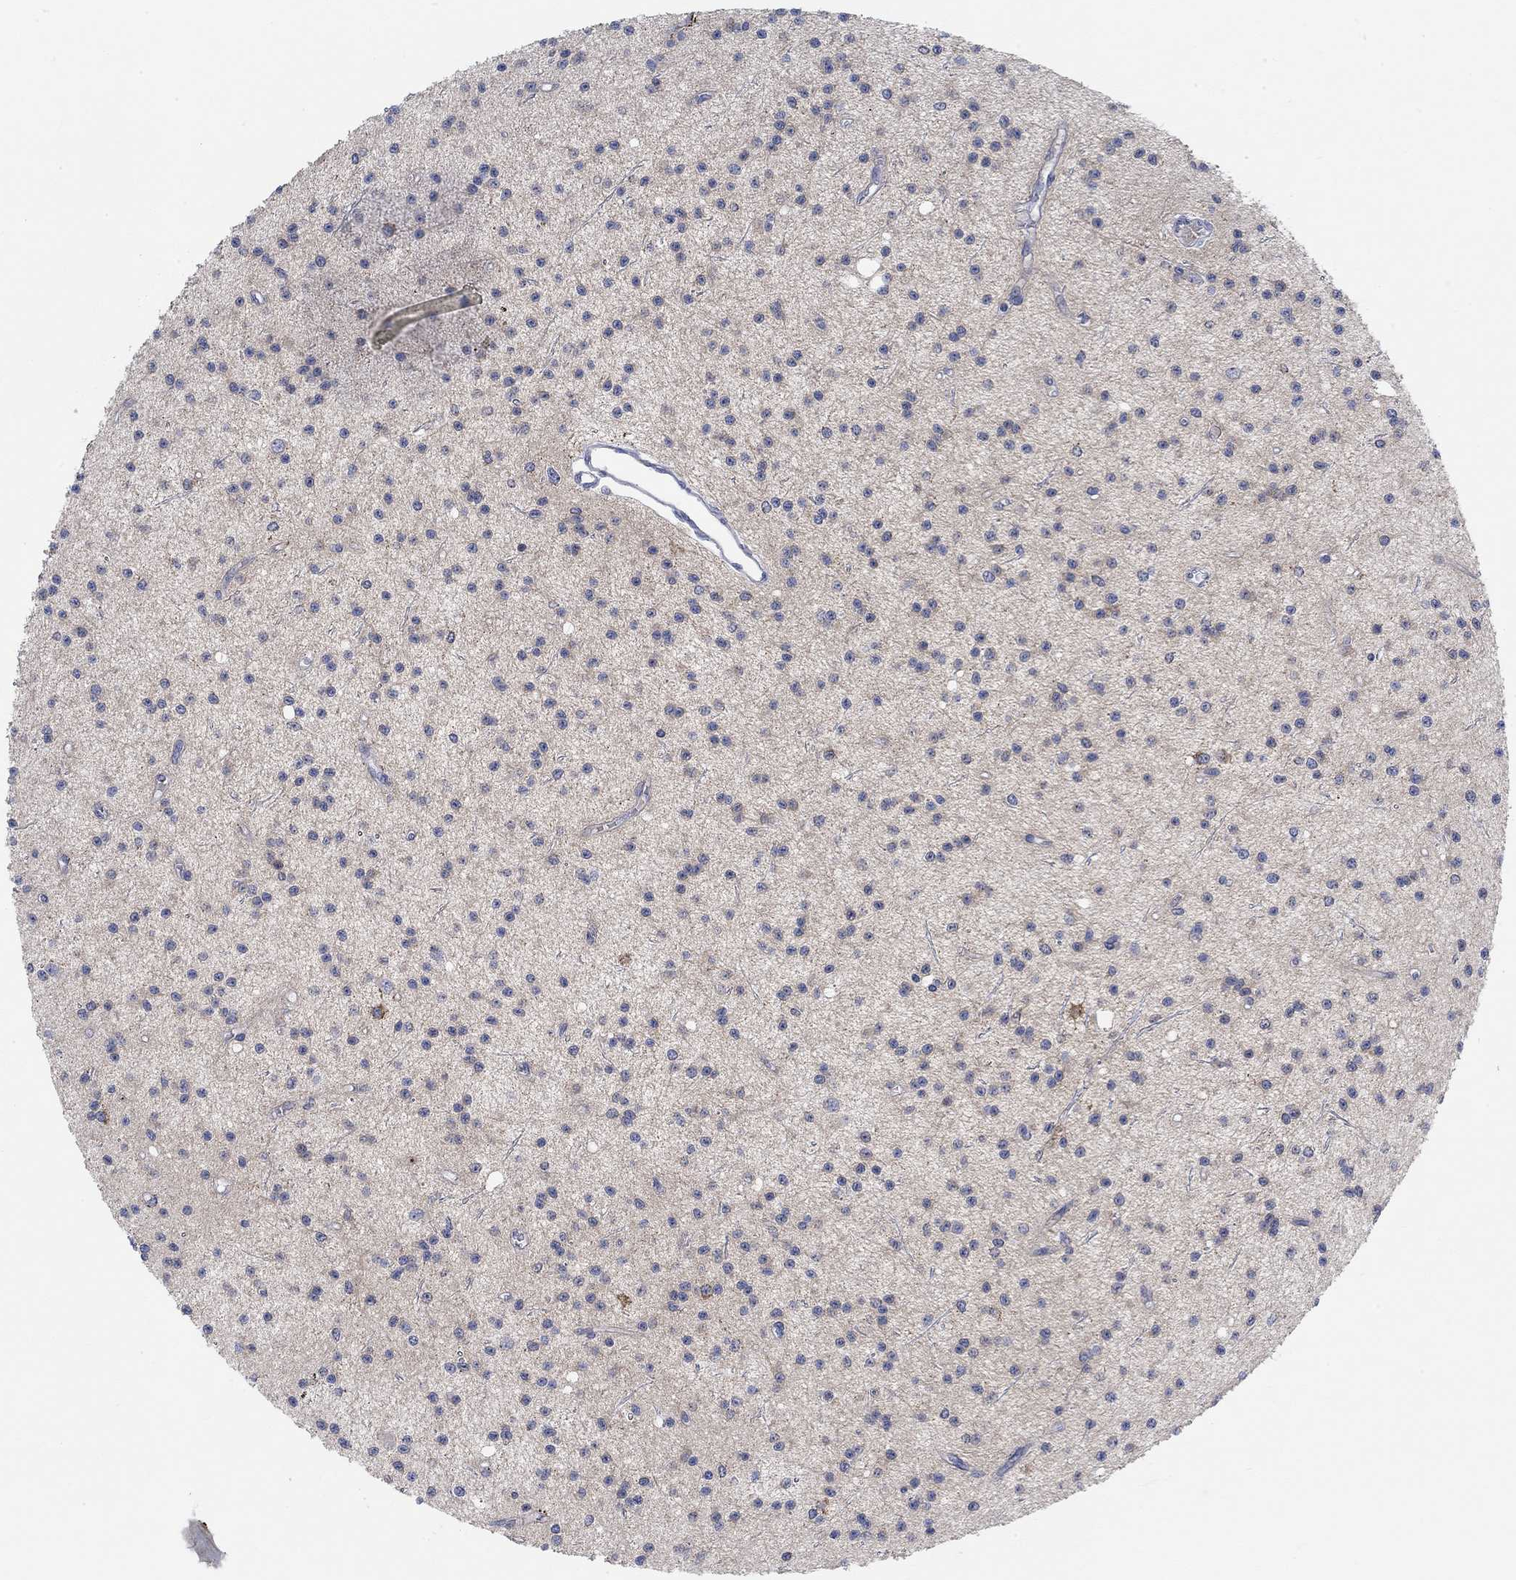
{"staining": {"intensity": "weak", "quantity": "25%-75%", "location": "cytoplasmic/membranous"}, "tissue": "glioma", "cell_type": "Tumor cells", "image_type": "cancer", "snomed": [{"axis": "morphology", "description": "Glioma, malignant, Low grade"}, {"axis": "topography", "description": "Brain"}], "caption": "IHC of human low-grade glioma (malignant) displays low levels of weak cytoplasmic/membranous staining in approximately 25%-75% of tumor cells.", "gene": "PMFBP1", "patient": {"sex": "male", "age": 27}}